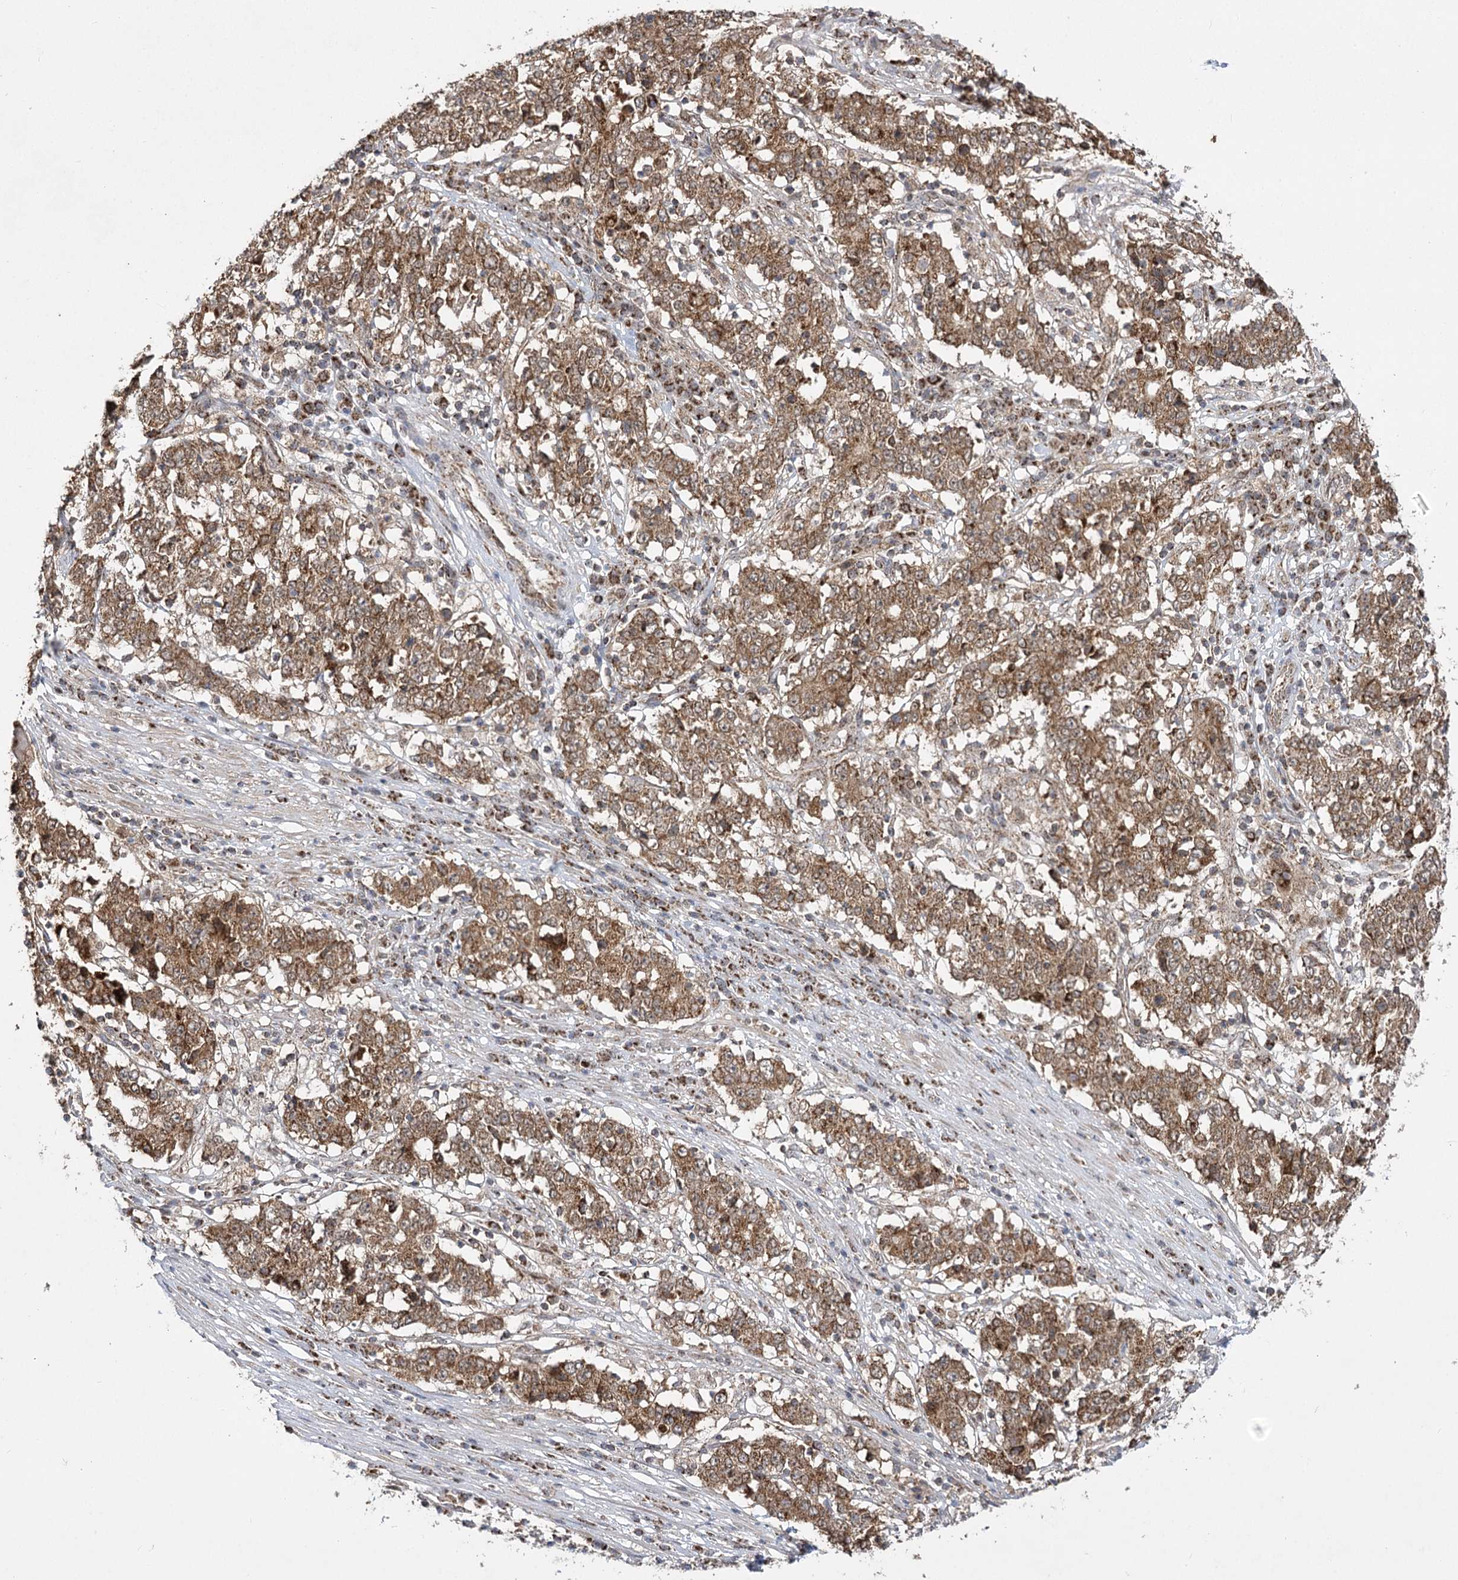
{"staining": {"intensity": "moderate", "quantity": ">75%", "location": "cytoplasmic/membranous,nuclear"}, "tissue": "stomach cancer", "cell_type": "Tumor cells", "image_type": "cancer", "snomed": [{"axis": "morphology", "description": "Adenocarcinoma, NOS"}, {"axis": "topography", "description": "Stomach"}], "caption": "Immunohistochemistry image of neoplastic tissue: human stomach adenocarcinoma stained using IHC exhibits medium levels of moderate protein expression localized specifically in the cytoplasmic/membranous and nuclear of tumor cells, appearing as a cytoplasmic/membranous and nuclear brown color.", "gene": "SLC4A1AP", "patient": {"sex": "male", "age": 59}}